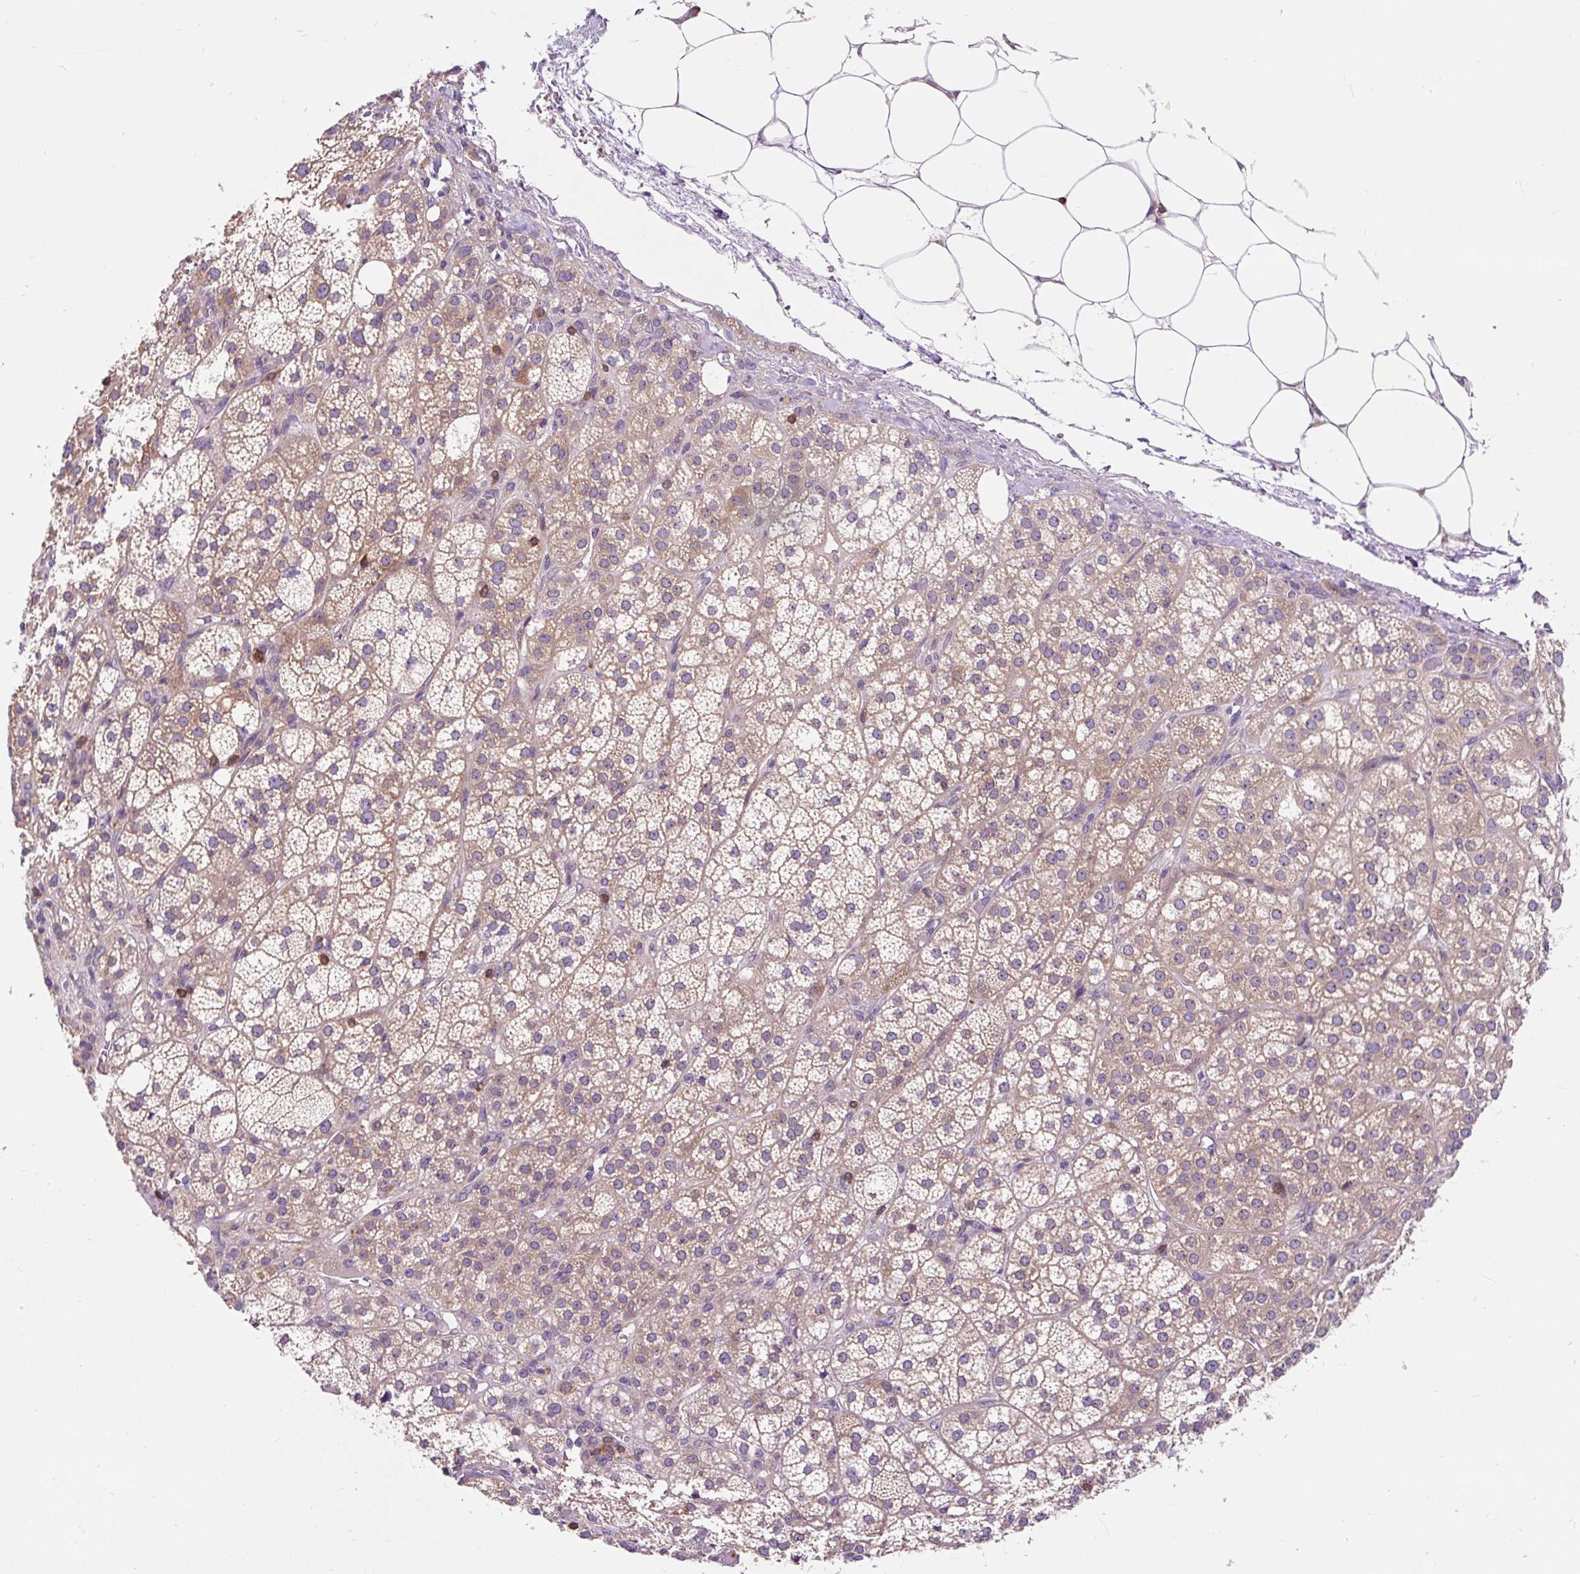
{"staining": {"intensity": "weak", "quantity": "25%-75%", "location": "cytoplasmic/membranous"}, "tissue": "adrenal gland", "cell_type": "Glandular cells", "image_type": "normal", "snomed": [{"axis": "morphology", "description": "Normal tissue, NOS"}, {"axis": "topography", "description": "Adrenal gland"}], "caption": "Immunohistochemical staining of benign human adrenal gland demonstrates low levels of weak cytoplasmic/membranous expression in about 25%-75% of glandular cells. The staining is performed using DAB (3,3'-diaminobenzidine) brown chromogen to label protein expression. The nuclei are counter-stained blue using hematoxylin.", "gene": "CISD3", "patient": {"sex": "female", "age": 60}}